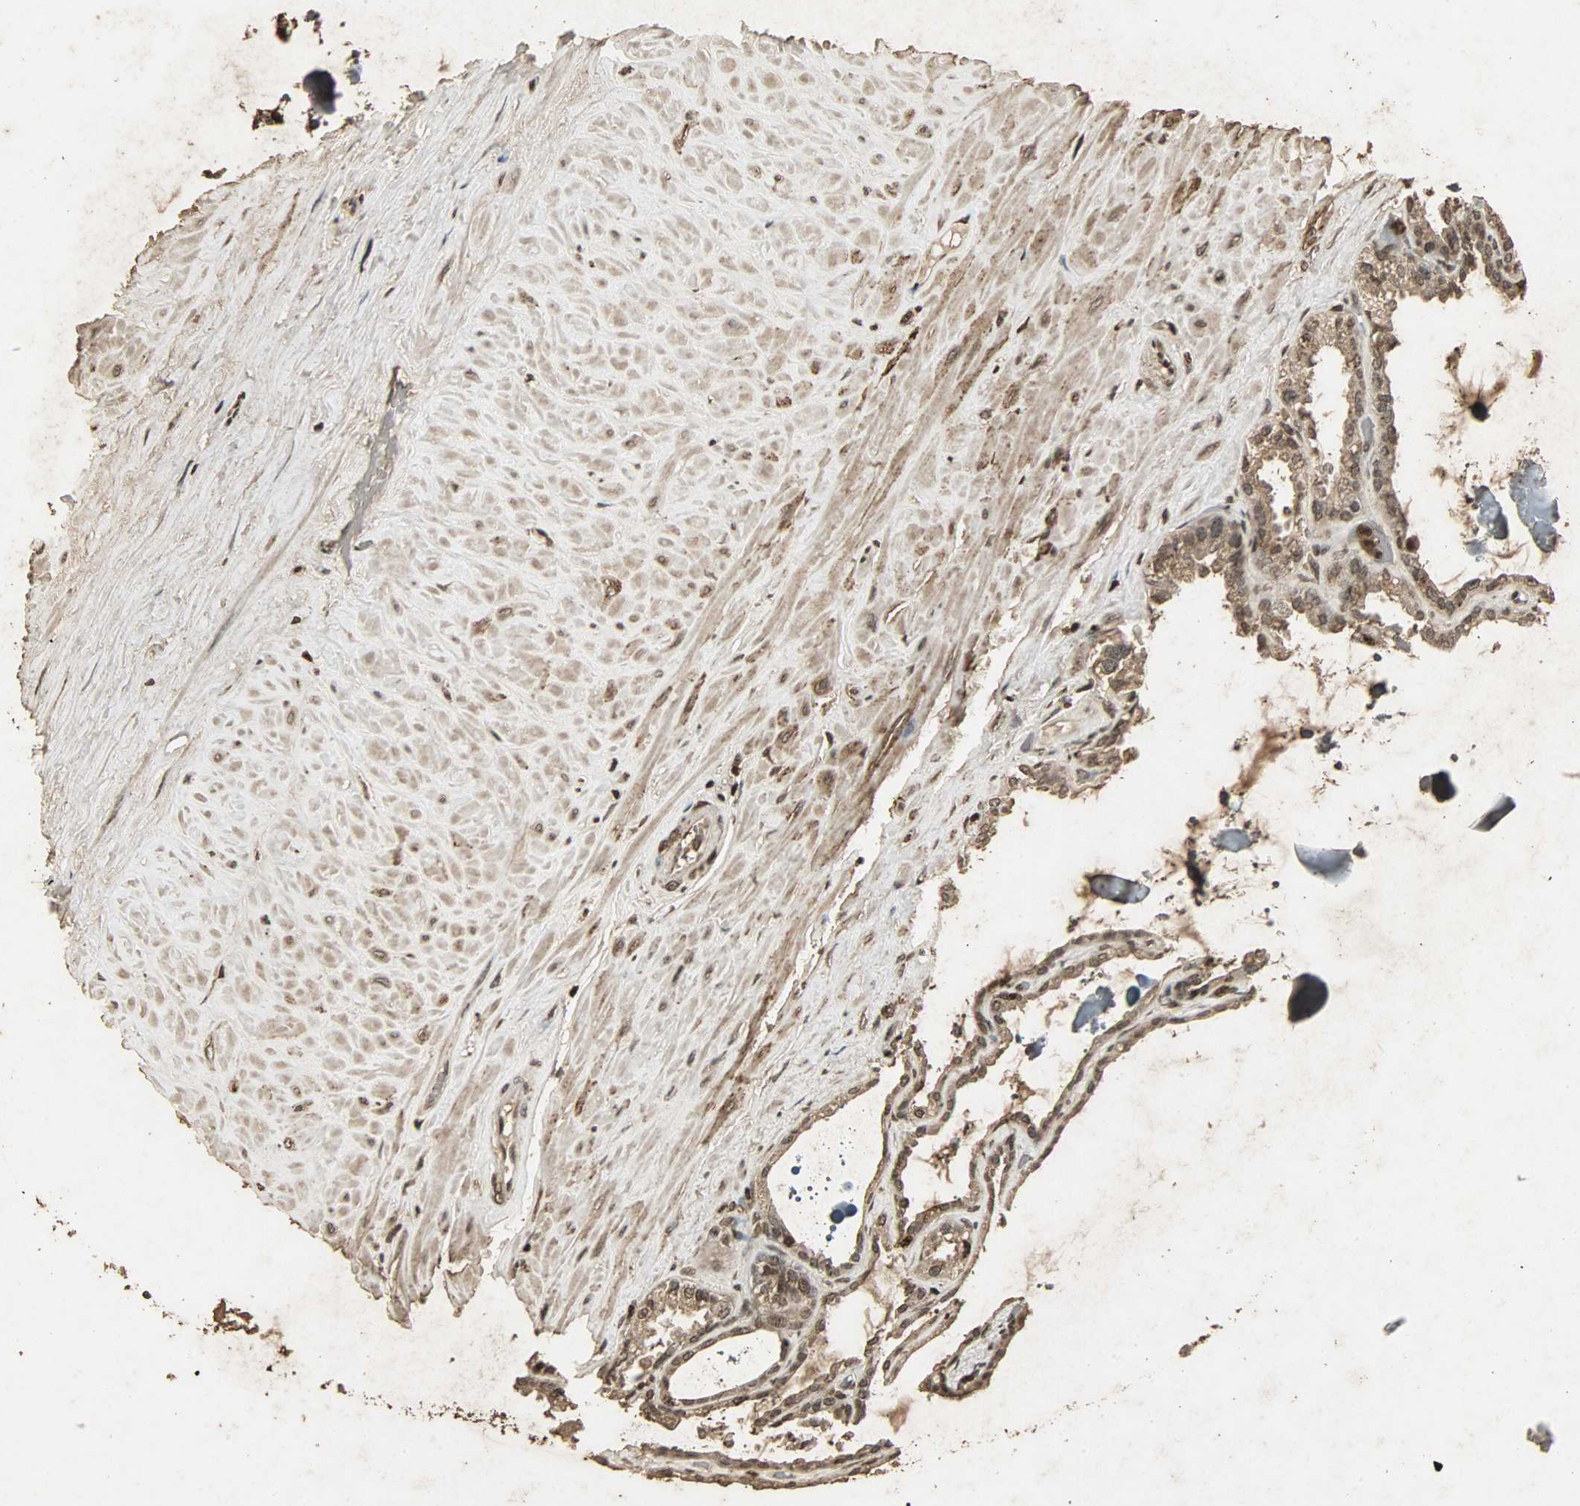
{"staining": {"intensity": "moderate", "quantity": ">75%", "location": "cytoplasmic/membranous,nuclear"}, "tissue": "seminal vesicle", "cell_type": "Glandular cells", "image_type": "normal", "snomed": [{"axis": "morphology", "description": "Normal tissue, NOS"}, {"axis": "morphology", "description": "Inflammation, NOS"}, {"axis": "topography", "description": "Urinary bladder"}, {"axis": "topography", "description": "Prostate"}, {"axis": "topography", "description": "Seminal veicle"}], "caption": "High-magnification brightfield microscopy of normal seminal vesicle stained with DAB (brown) and counterstained with hematoxylin (blue). glandular cells exhibit moderate cytoplasmic/membranous,nuclear staining is appreciated in about>75% of cells.", "gene": "PPP3R1", "patient": {"sex": "male", "age": 82}}